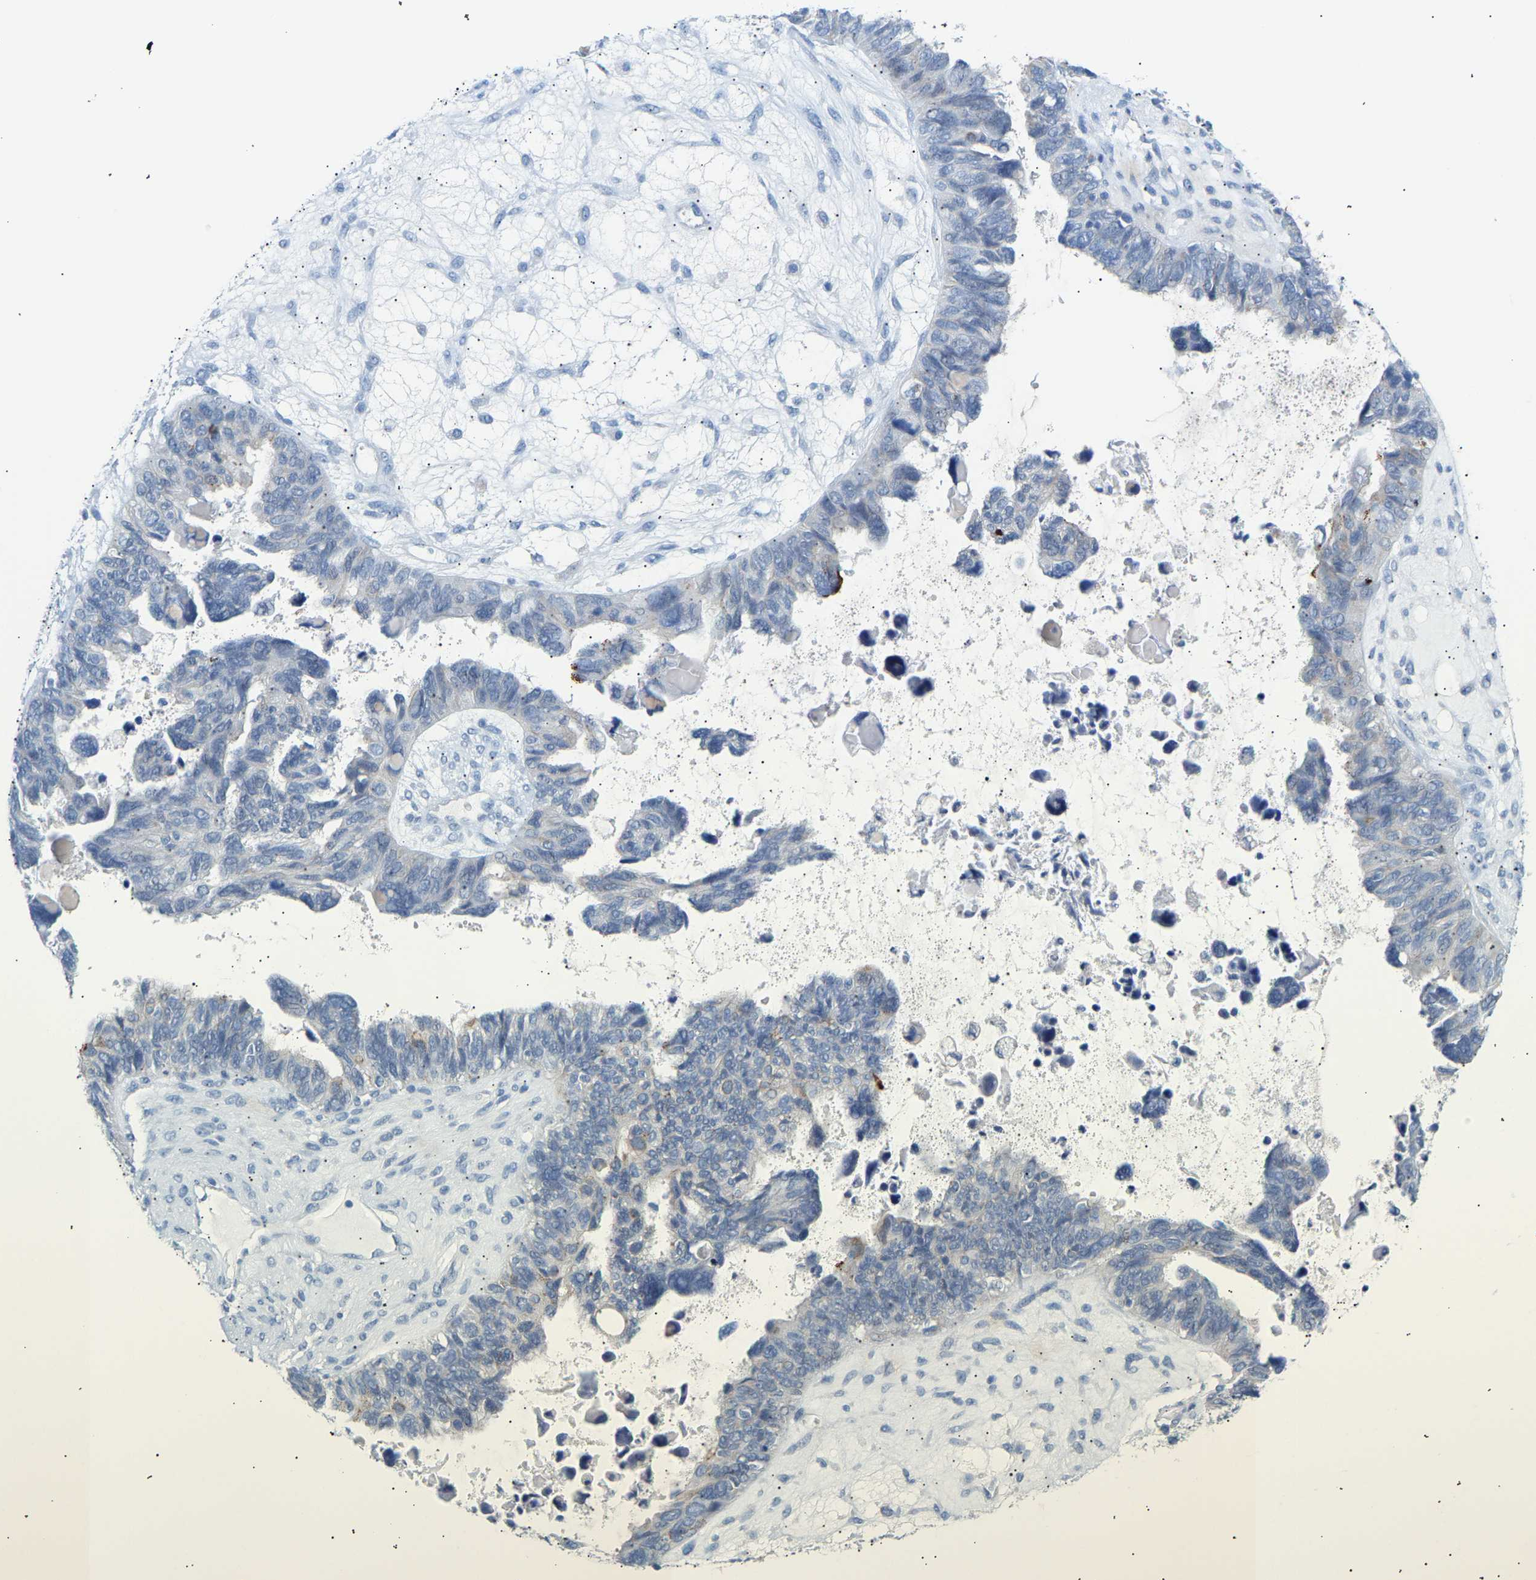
{"staining": {"intensity": "negative", "quantity": "none", "location": "none"}, "tissue": "ovarian cancer", "cell_type": "Tumor cells", "image_type": "cancer", "snomed": [{"axis": "morphology", "description": "Cystadenocarcinoma, serous, NOS"}, {"axis": "topography", "description": "Ovary"}], "caption": "Photomicrograph shows no protein expression in tumor cells of serous cystadenocarcinoma (ovarian) tissue.", "gene": "PEX1", "patient": {"sex": "female", "age": 79}}